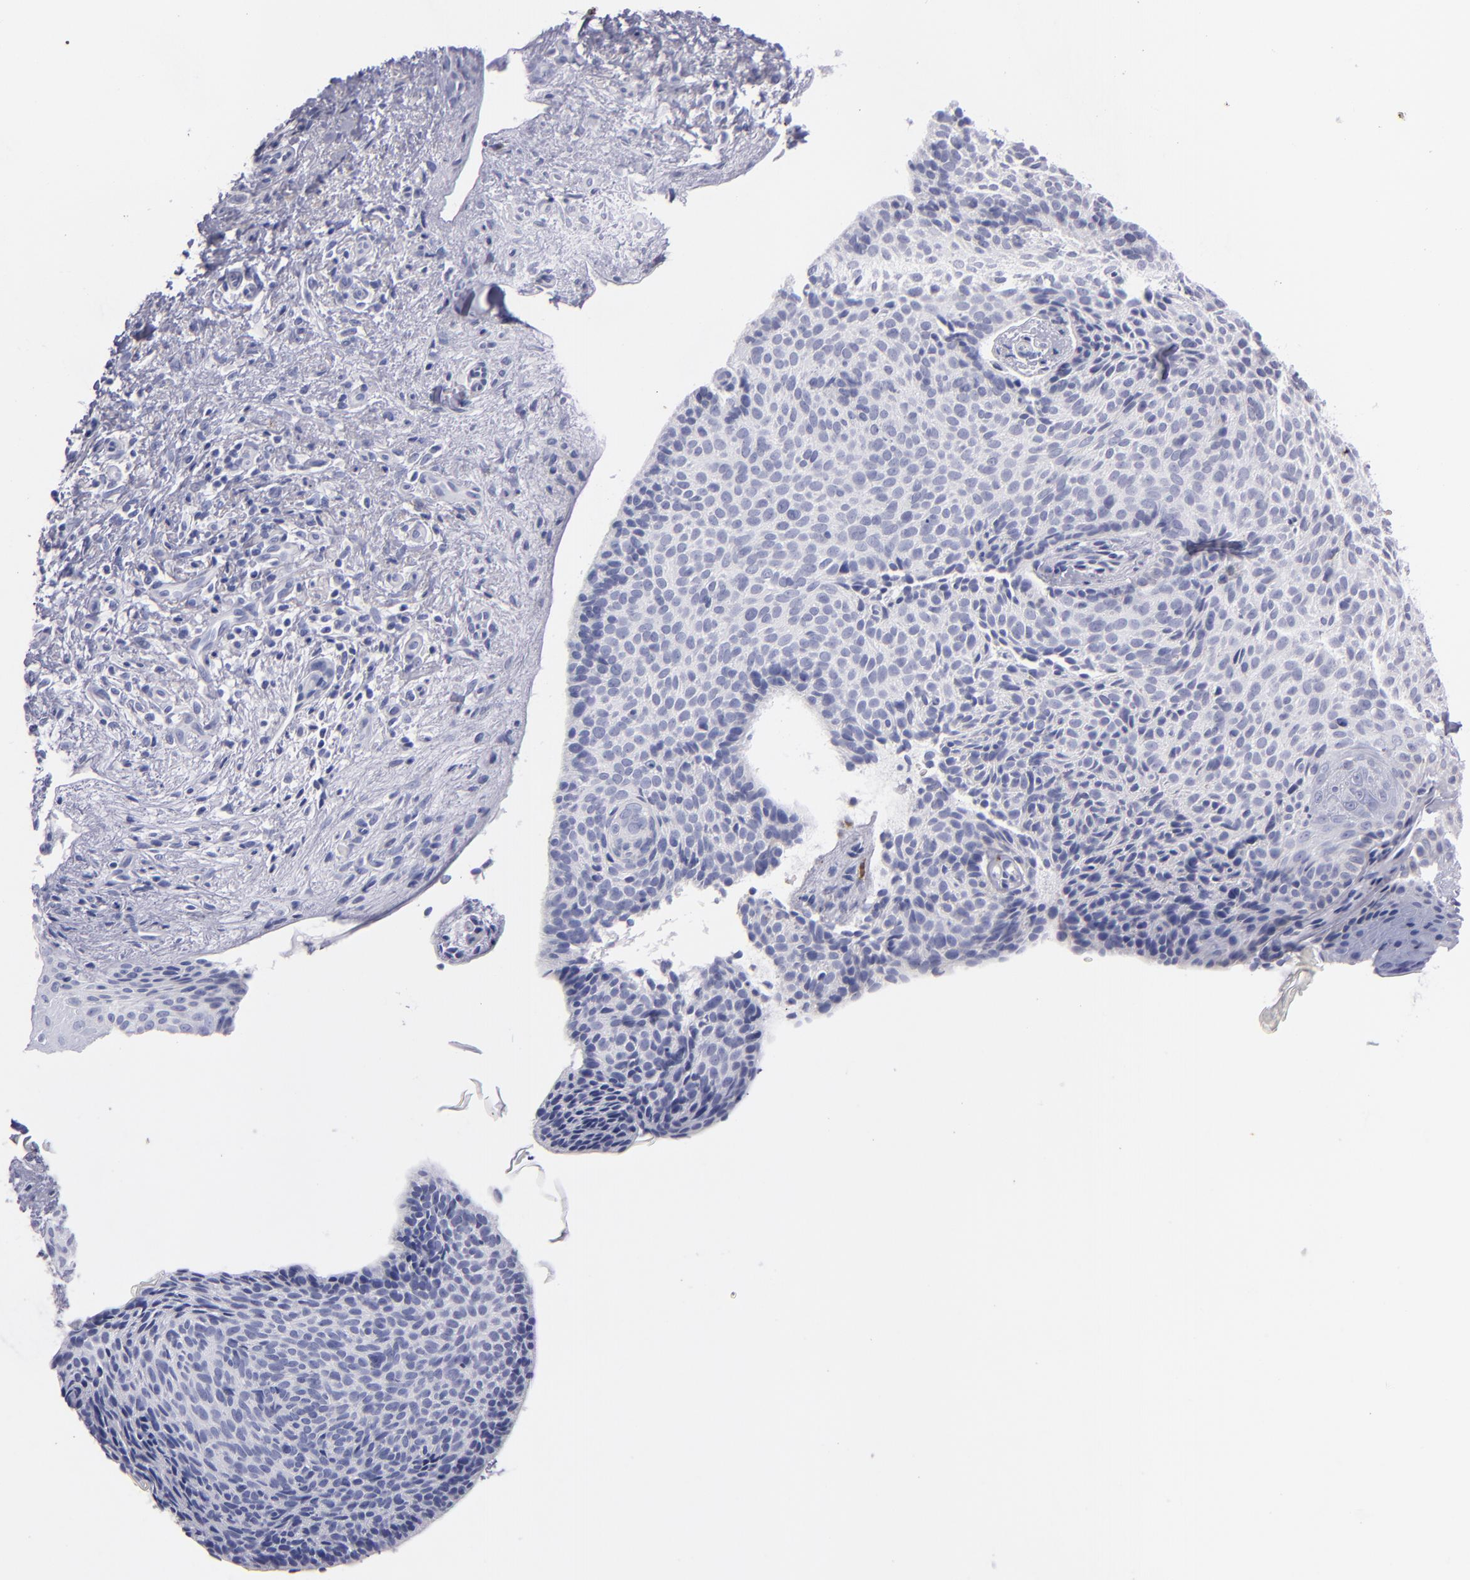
{"staining": {"intensity": "negative", "quantity": "none", "location": "none"}, "tissue": "skin cancer", "cell_type": "Tumor cells", "image_type": "cancer", "snomed": [{"axis": "morphology", "description": "Basal cell carcinoma"}, {"axis": "topography", "description": "Skin"}], "caption": "IHC histopathology image of human skin cancer stained for a protein (brown), which displays no positivity in tumor cells. The staining is performed using DAB (3,3'-diaminobenzidine) brown chromogen with nuclei counter-stained in using hematoxylin.", "gene": "CD38", "patient": {"sex": "female", "age": 78}}